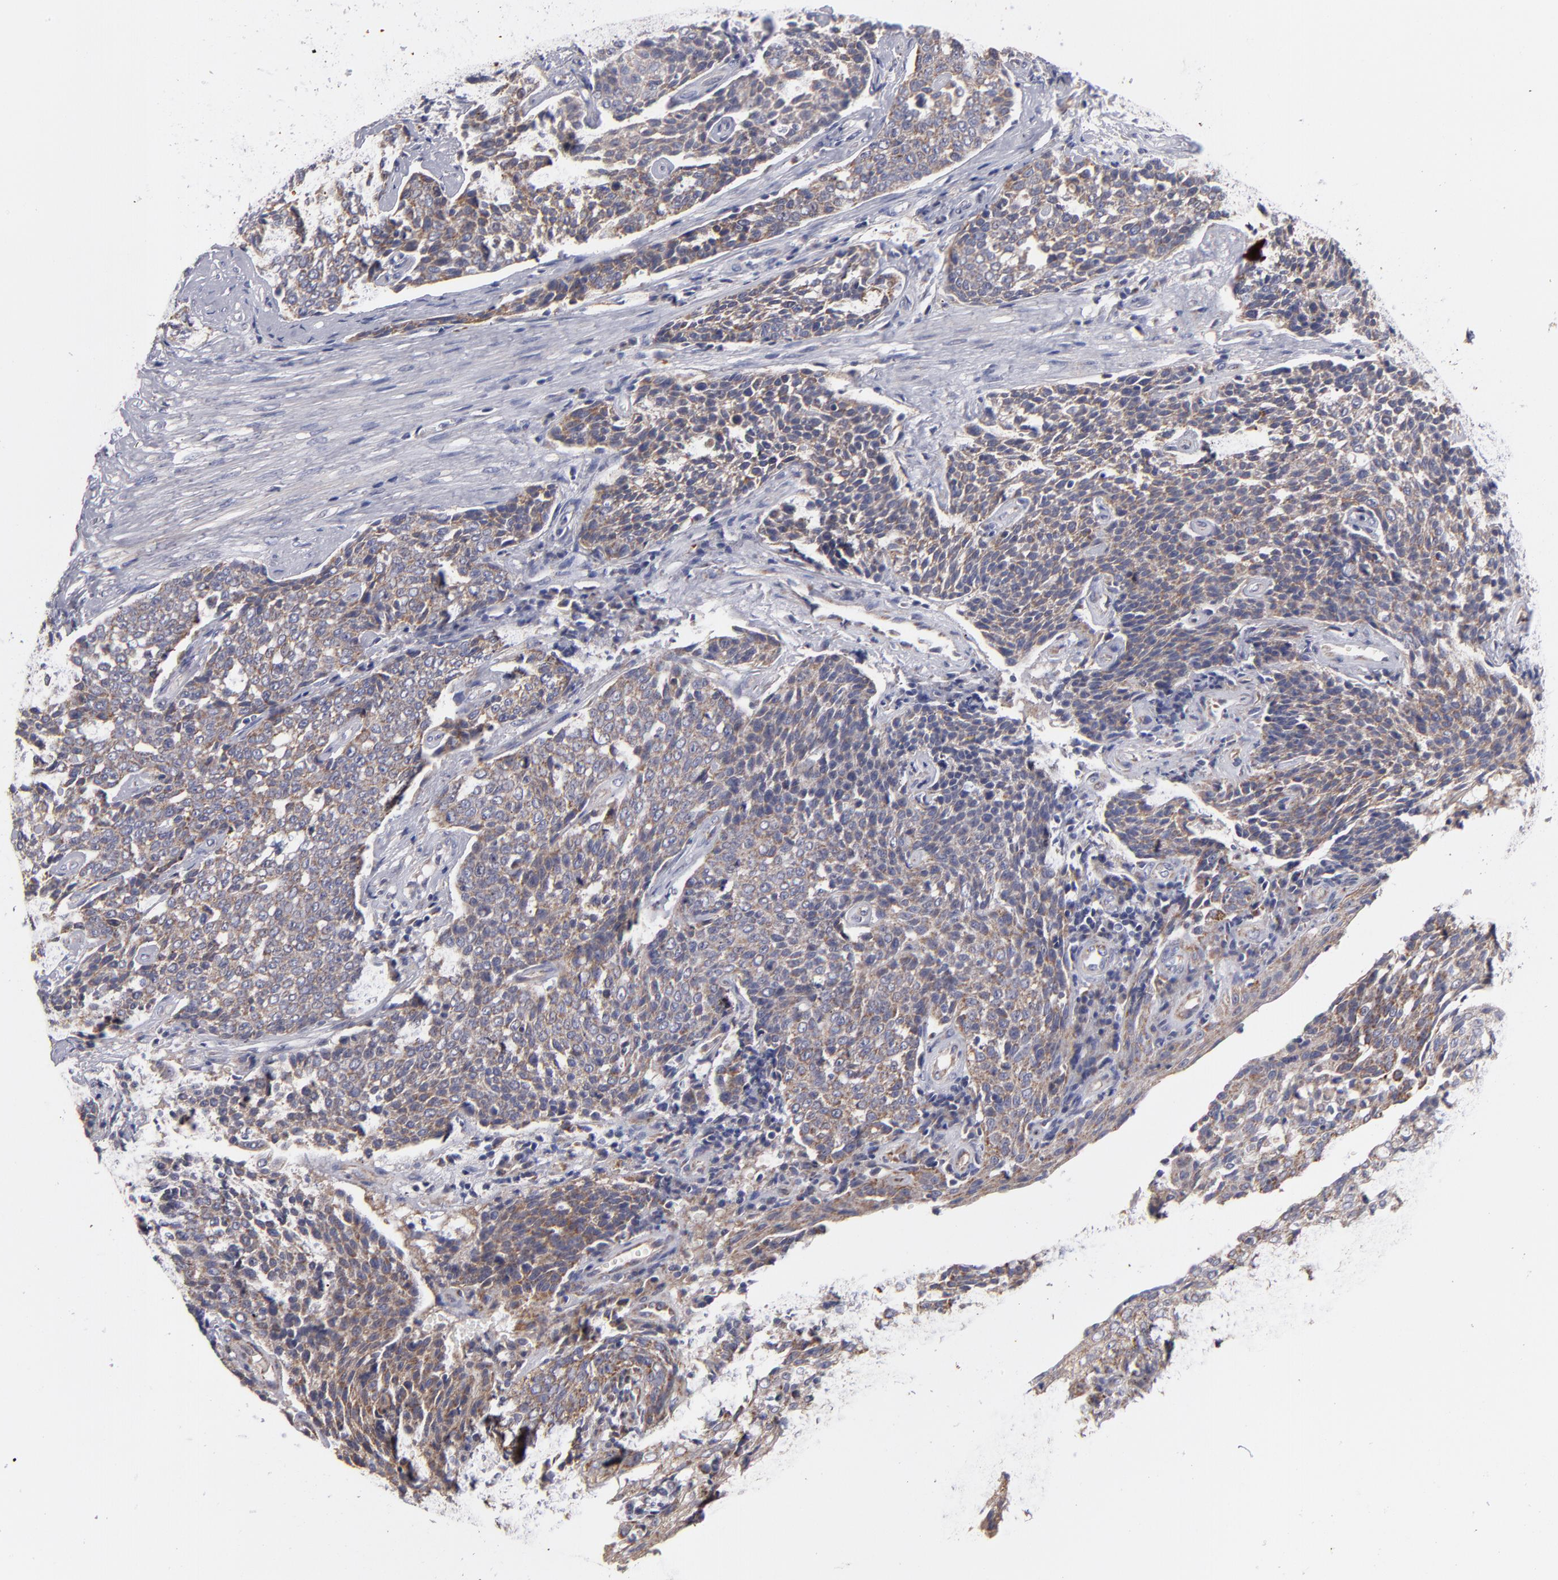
{"staining": {"intensity": "moderate", "quantity": ">75%", "location": "cytoplasmic/membranous"}, "tissue": "cervical cancer", "cell_type": "Tumor cells", "image_type": "cancer", "snomed": [{"axis": "morphology", "description": "Squamous cell carcinoma, NOS"}, {"axis": "topography", "description": "Cervix"}], "caption": "Tumor cells reveal medium levels of moderate cytoplasmic/membranous staining in approximately >75% of cells in cervical squamous cell carcinoma.", "gene": "HCCS", "patient": {"sex": "female", "age": 34}}